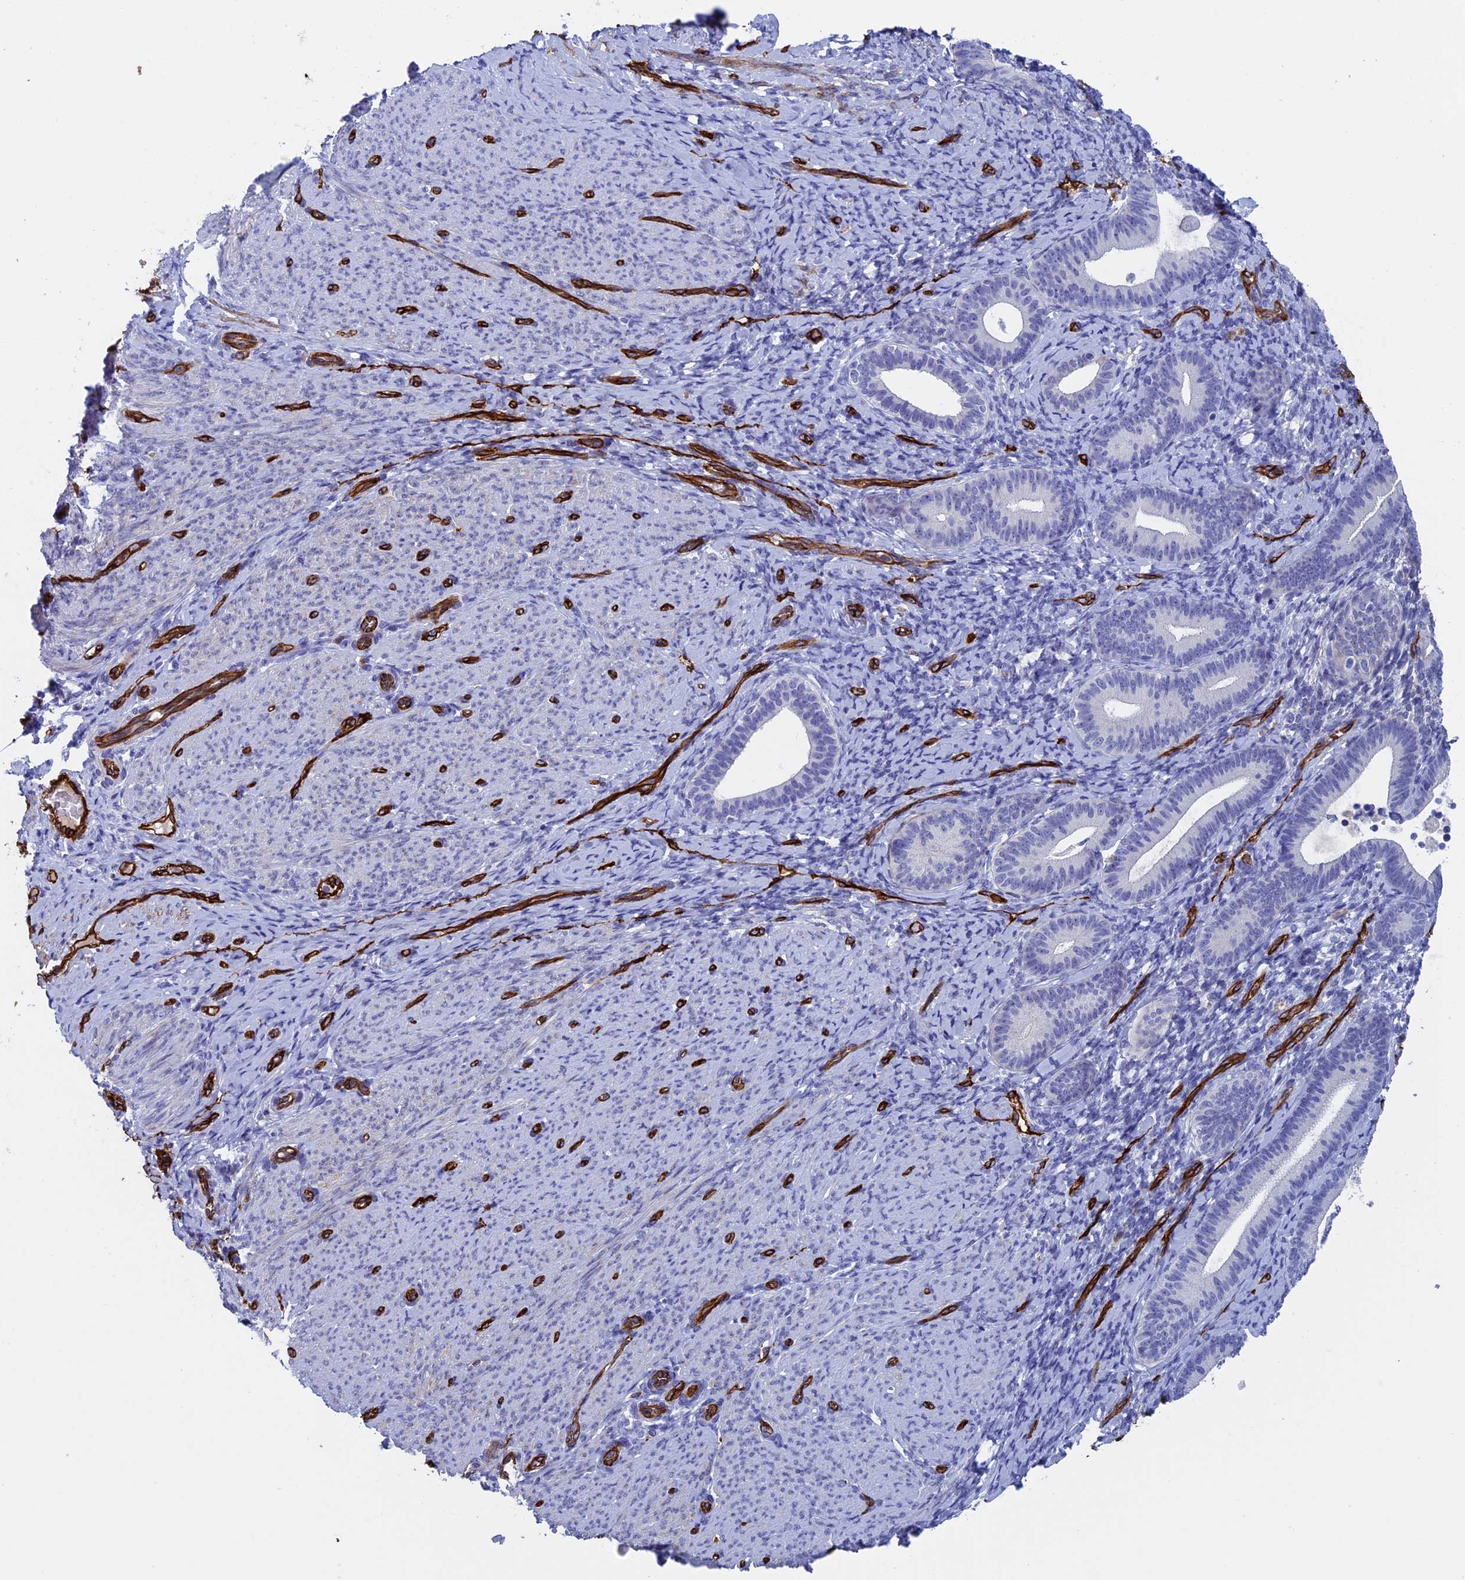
{"staining": {"intensity": "negative", "quantity": "none", "location": "none"}, "tissue": "endometrium", "cell_type": "Cells in endometrial stroma", "image_type": "normal", "snomed": [{"axis": "morphology", "description": "Normal tissue, NOS"}, {"axis": "topography", "description": "Endometrium"}], "caption": "Immunohistochemistry (IHC) of normal human endometrium shows no staining in cells in endometrial stroma. The staining was performed using DAB (3,3'-diaminobenzidine) to visualize the protein expression in brown, while the nuclei were stained in blue with hematoxylin (Magnification: 20x).", "gene": "INSYN1", "patient": {"sex": "female", "age": 65}}